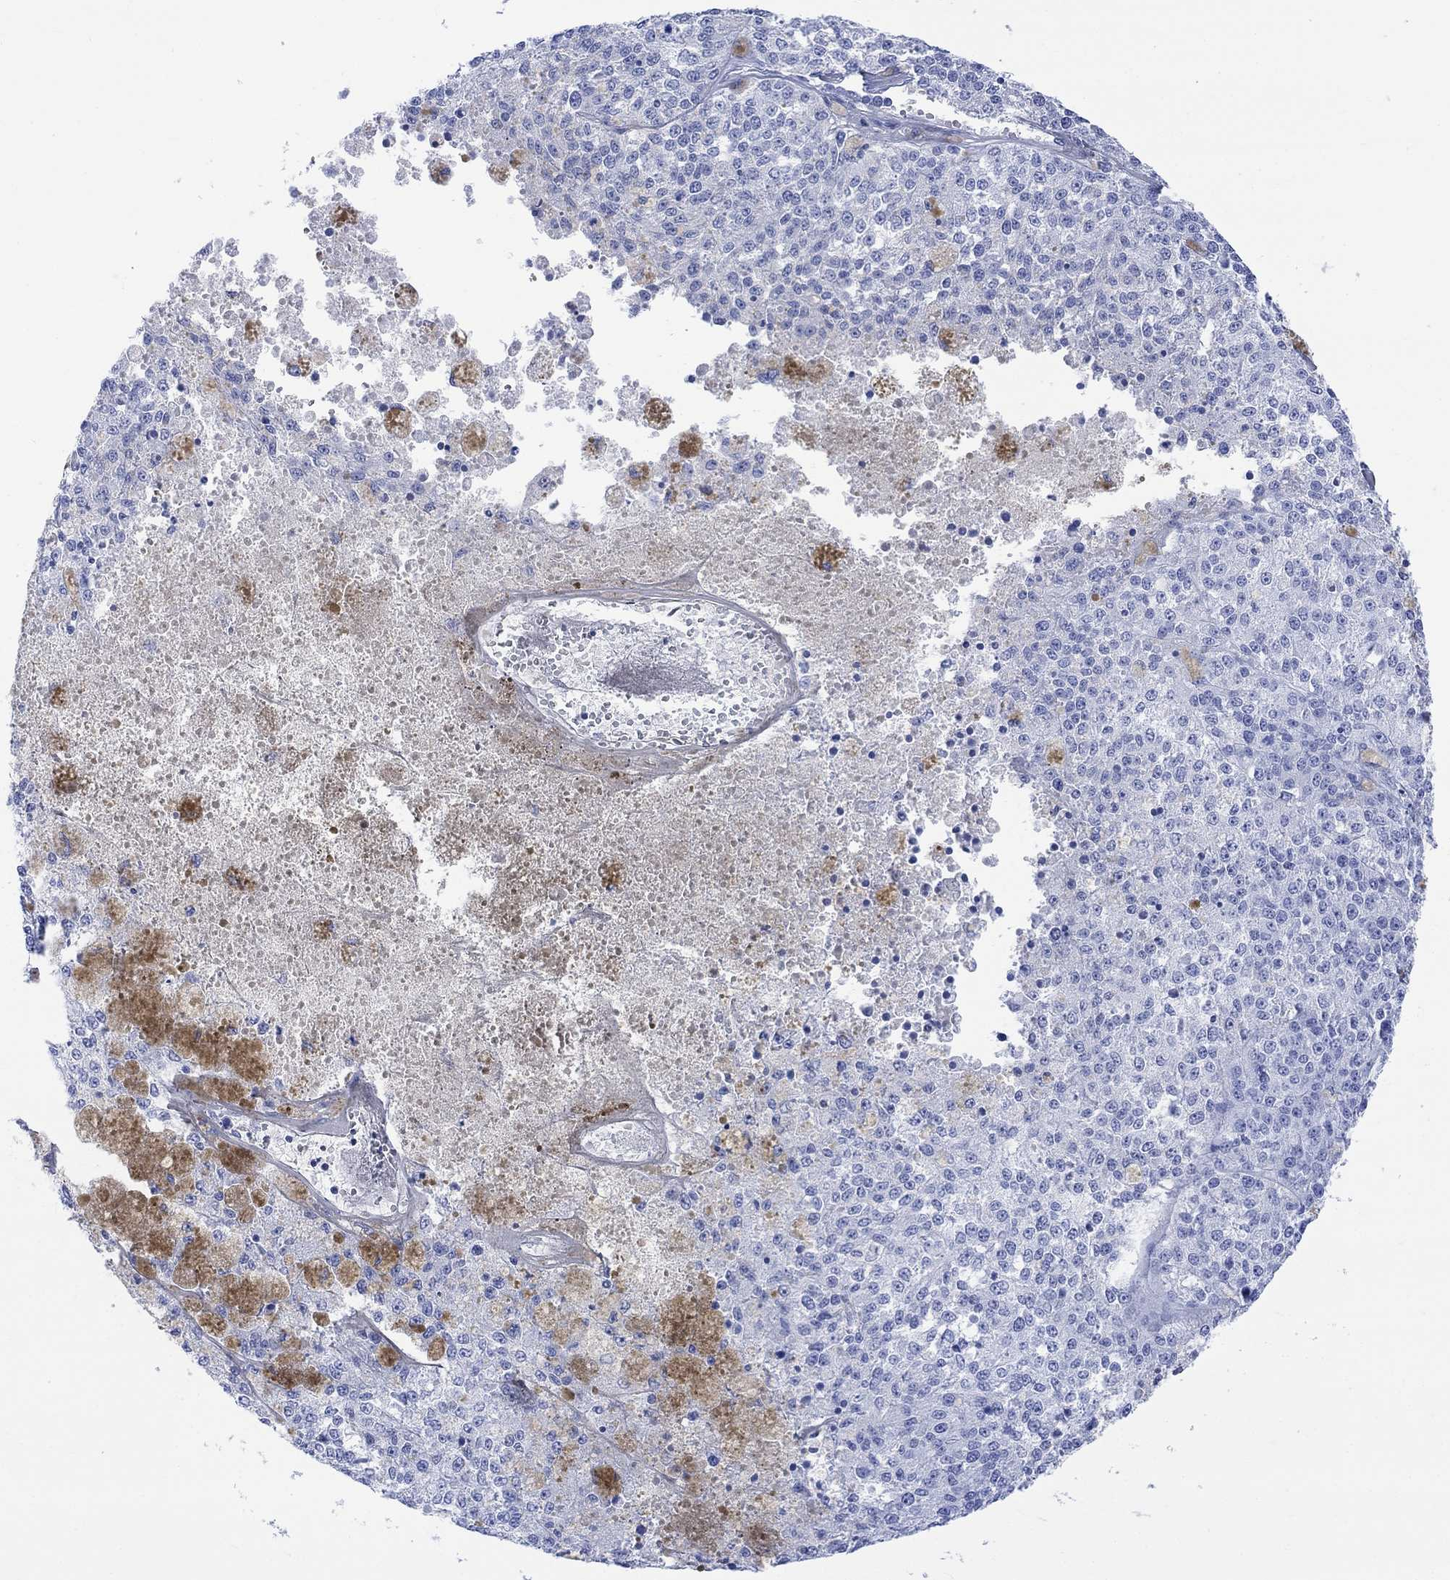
{"staining": {"intensity": "negative", "quantity": "none", "location": "none"}, "tissue": "melanoma", "cell_type": "Tumor cells", "image_type": "cancer", "snomed": [{"axis": "morphology", "description": "Malignant melanoma, Metastatic site"}, {"axis": "topography", "description": "Lymph node"}], "caption": "An immunohistochemistry photomicrograph of malignant melanoma (metastatic site) is shown. There is no staining in tumor cells of malignant melanoma (metastatic site). The staining was performed using DAB to visualize the protein expression in brown, while the nuclei were stained in blue with hematoxylin (Magnification: 20x).", "gene": "CELF4", "patient": {"sex": "female", "age": 64}}